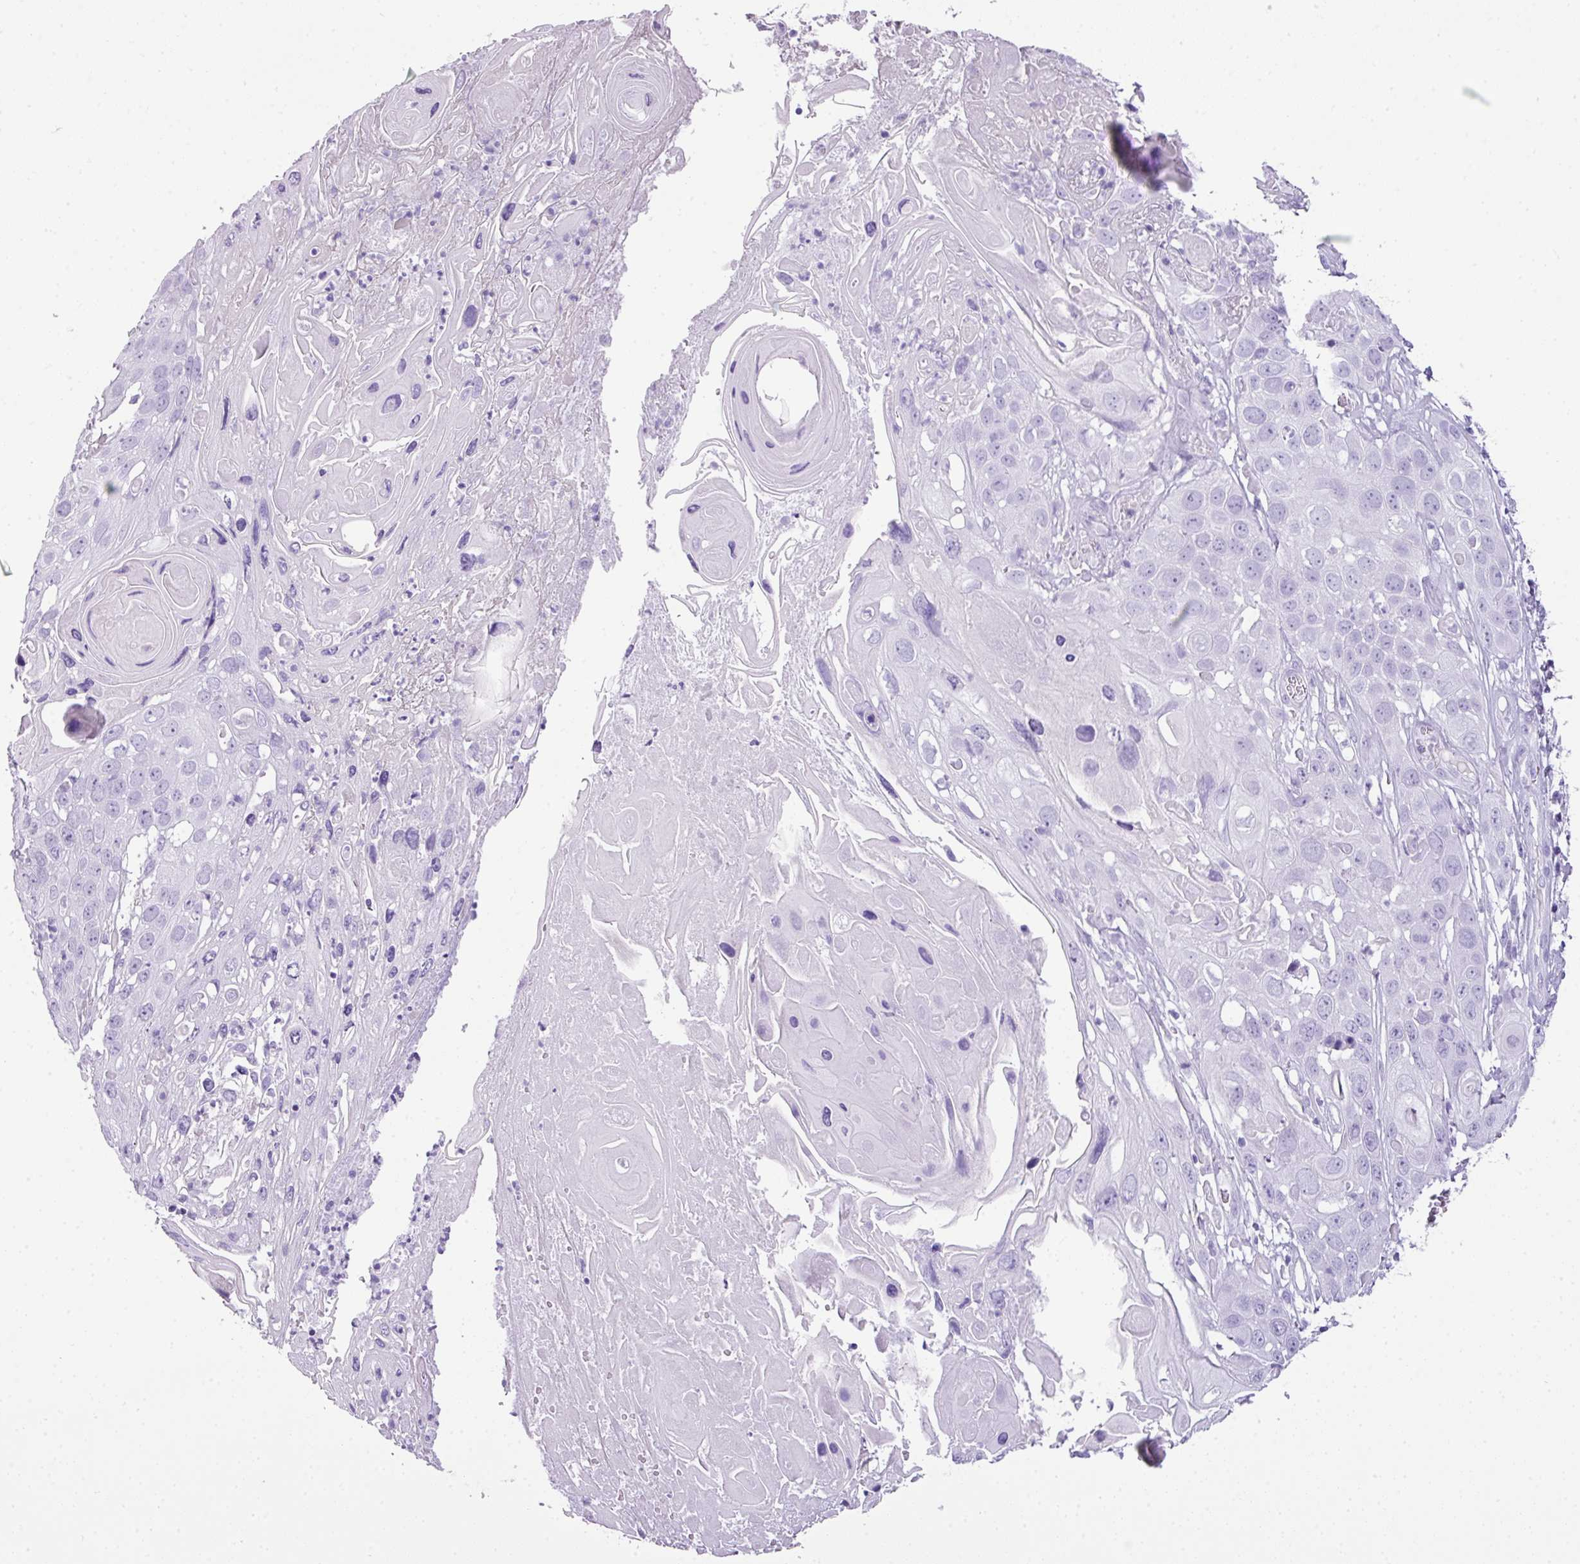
{"staining": {"intensity": "negative", "quantity": "none", "location": "none"}, "tissue": "skin cancer", "cell_type": "Tumor cells", "image_type": "cancer", "snomed": [{"axis": "morphology", "description": "Squamous cell carcinoma, NOS"}, {"axis": "topography", "description": "Skin"}], "caption": "Immunohistochemistry photomicrograph of human skin cancer (squamous cell carcinoma) stained for a protein (brown), which shows no expression in tumor cells. (DAB IHC, high magnification).", "gene": "TNP1", "patient": {"sex": "male", "age": 55}}